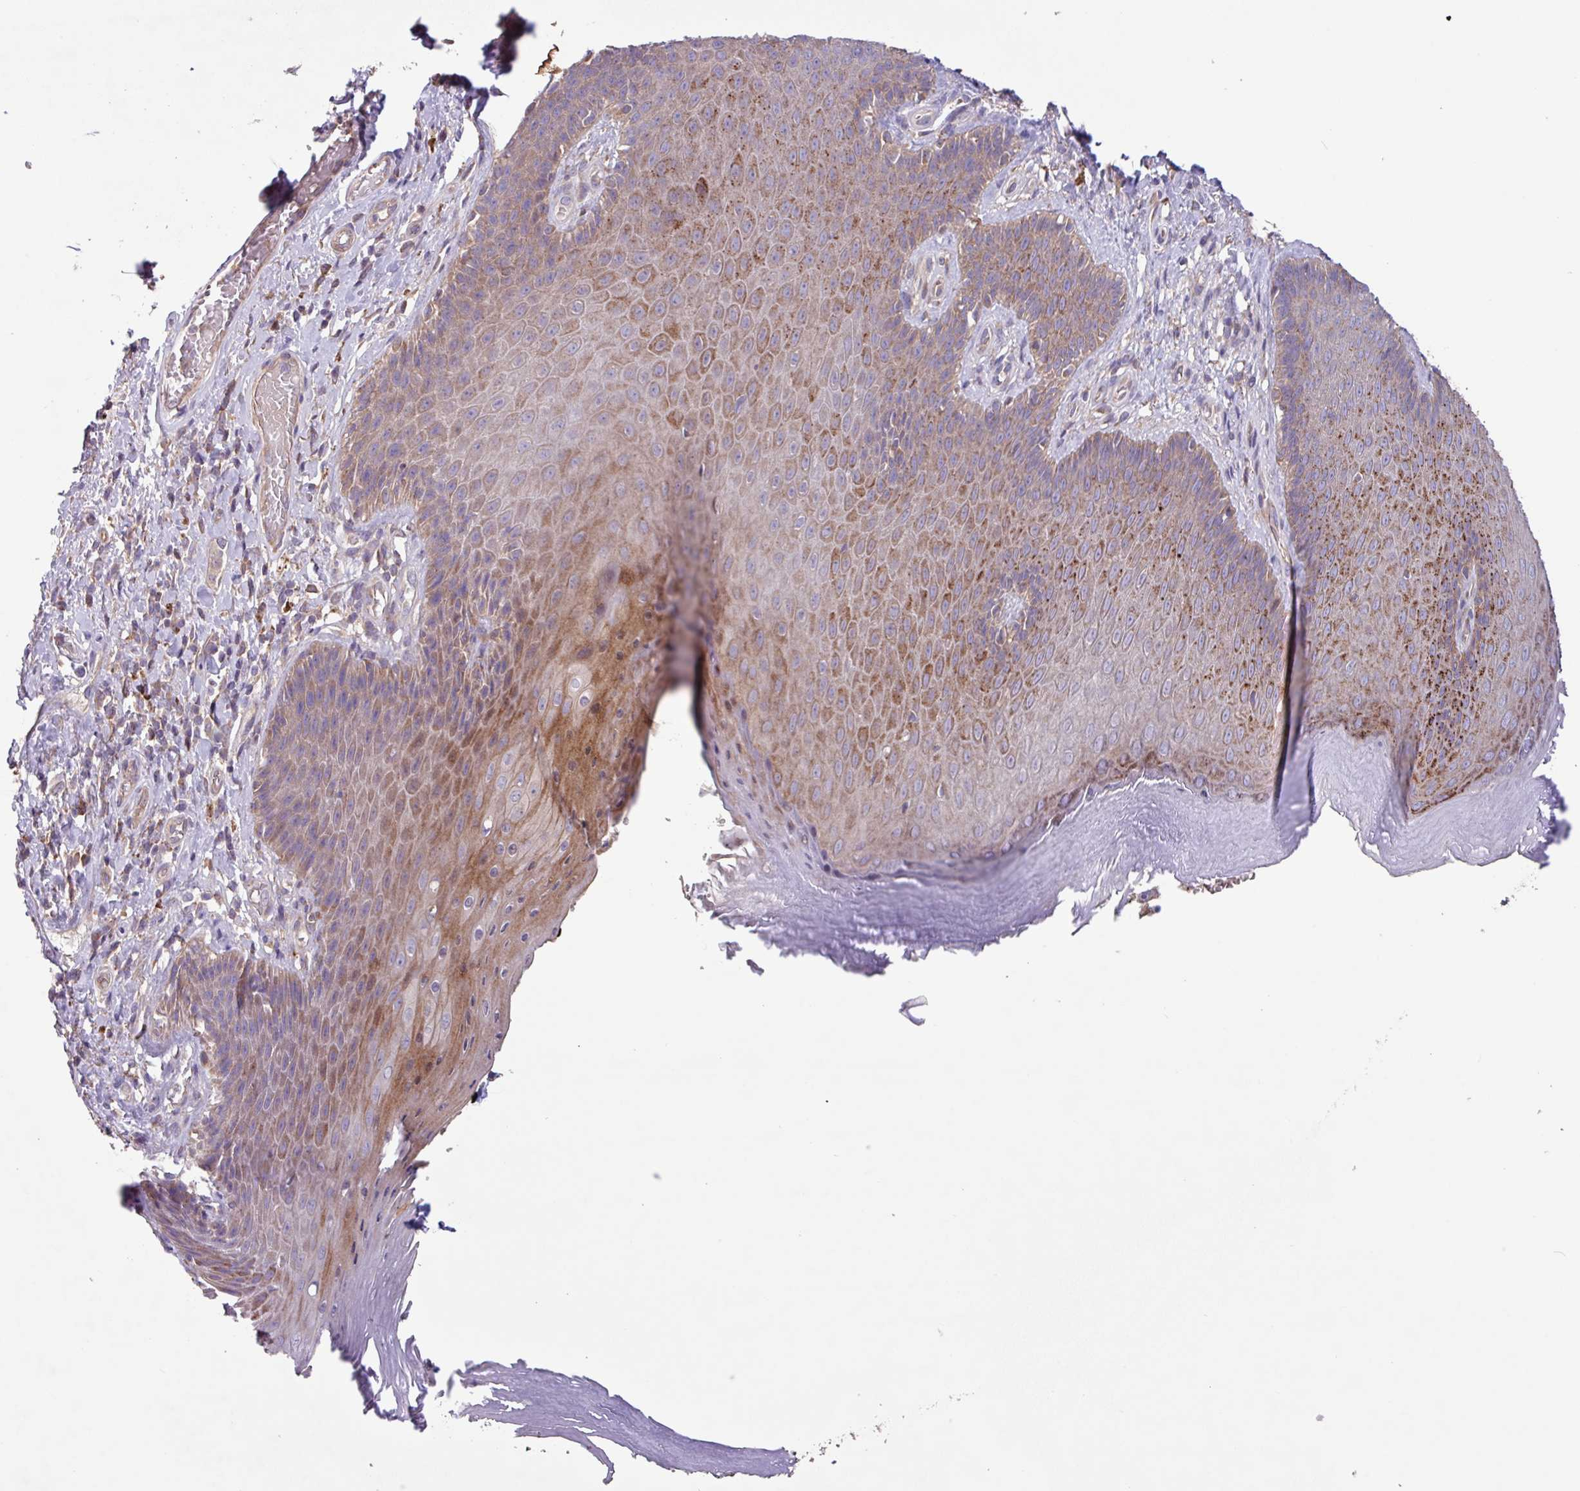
{"staining": {"intensity": "moderate", "quantity": ">75%", "location": "cytoplasmic/membranous"}, "tissue": "skin", "cell_type": "Epidermal cells", "image_type": "normal", "snomed": [{"axis": "morphology", "description": "Normal tissue, NOS"}, {"axis": "topography", "description": "Anal"}, {"axis": "topography", "description": "Peripheral nerve tissue"}], "caption": "Benign skin was stained to show a protein in brown. There is medium levels of moderate cytoplasmic/membranous staining in approximately >75% of epidermal cells.", "gene": "PTPRQ", "patient": {"sex": "male", "age": 53}}